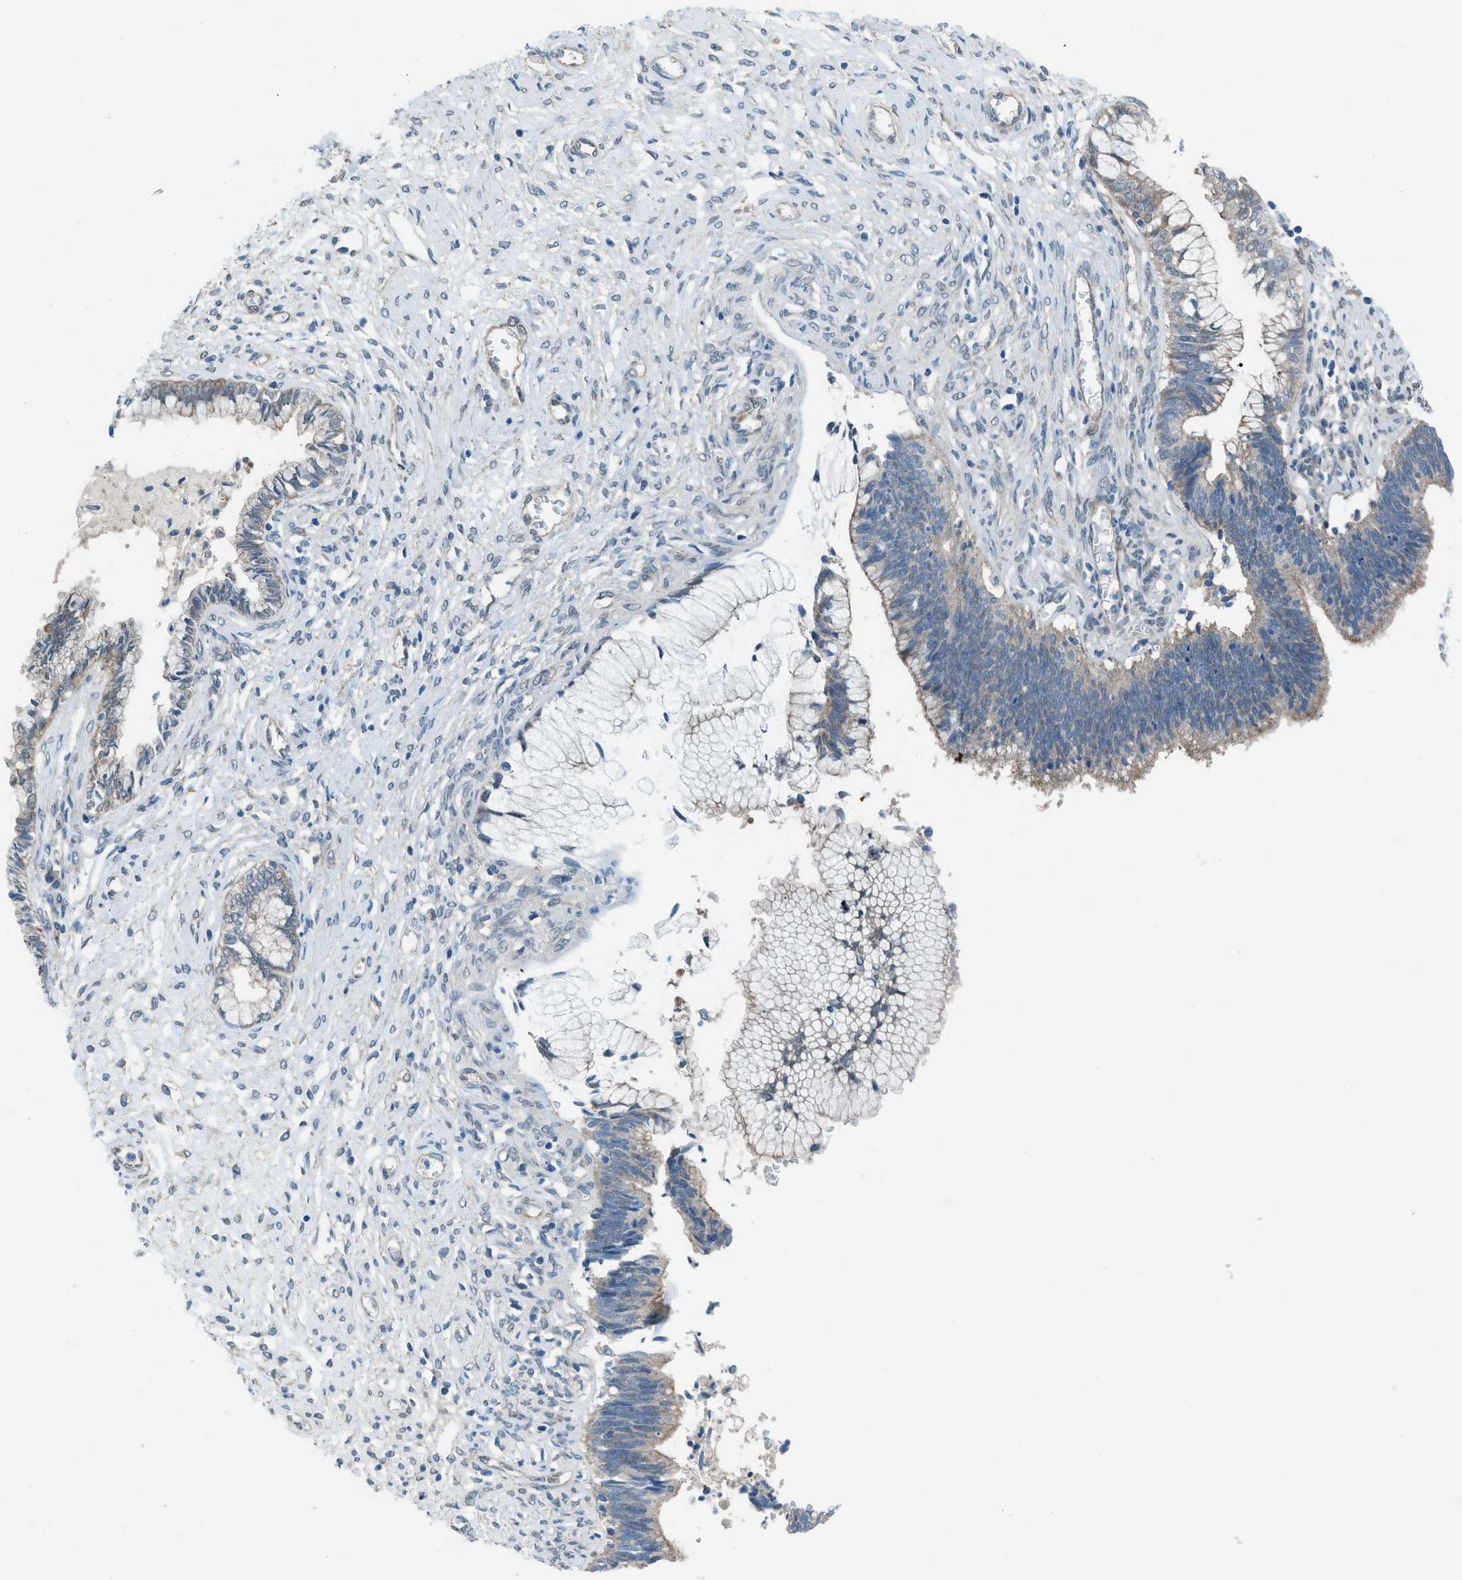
{"staining": {"intensity": "weak", "quantity": "25%-75%", "location": "cytoplasmic/membranous"}, "tissue": "cervical cancer", "cell_type": "Tumor cells", "image_type": "cancer", "snomed": [{"axis": "morphology", "description": "Adenocarcinoma, NOS"}, {"axis": "topography", "description": "Cervix"}], "caption": "A histopathology image of human cervical adenocarcinoma stained for a protein reveals weak cytoplasmic/membranous brown staining in tumor cells.", "gene": "PRKN", "patient": {"sex": "female", "age": 44}}